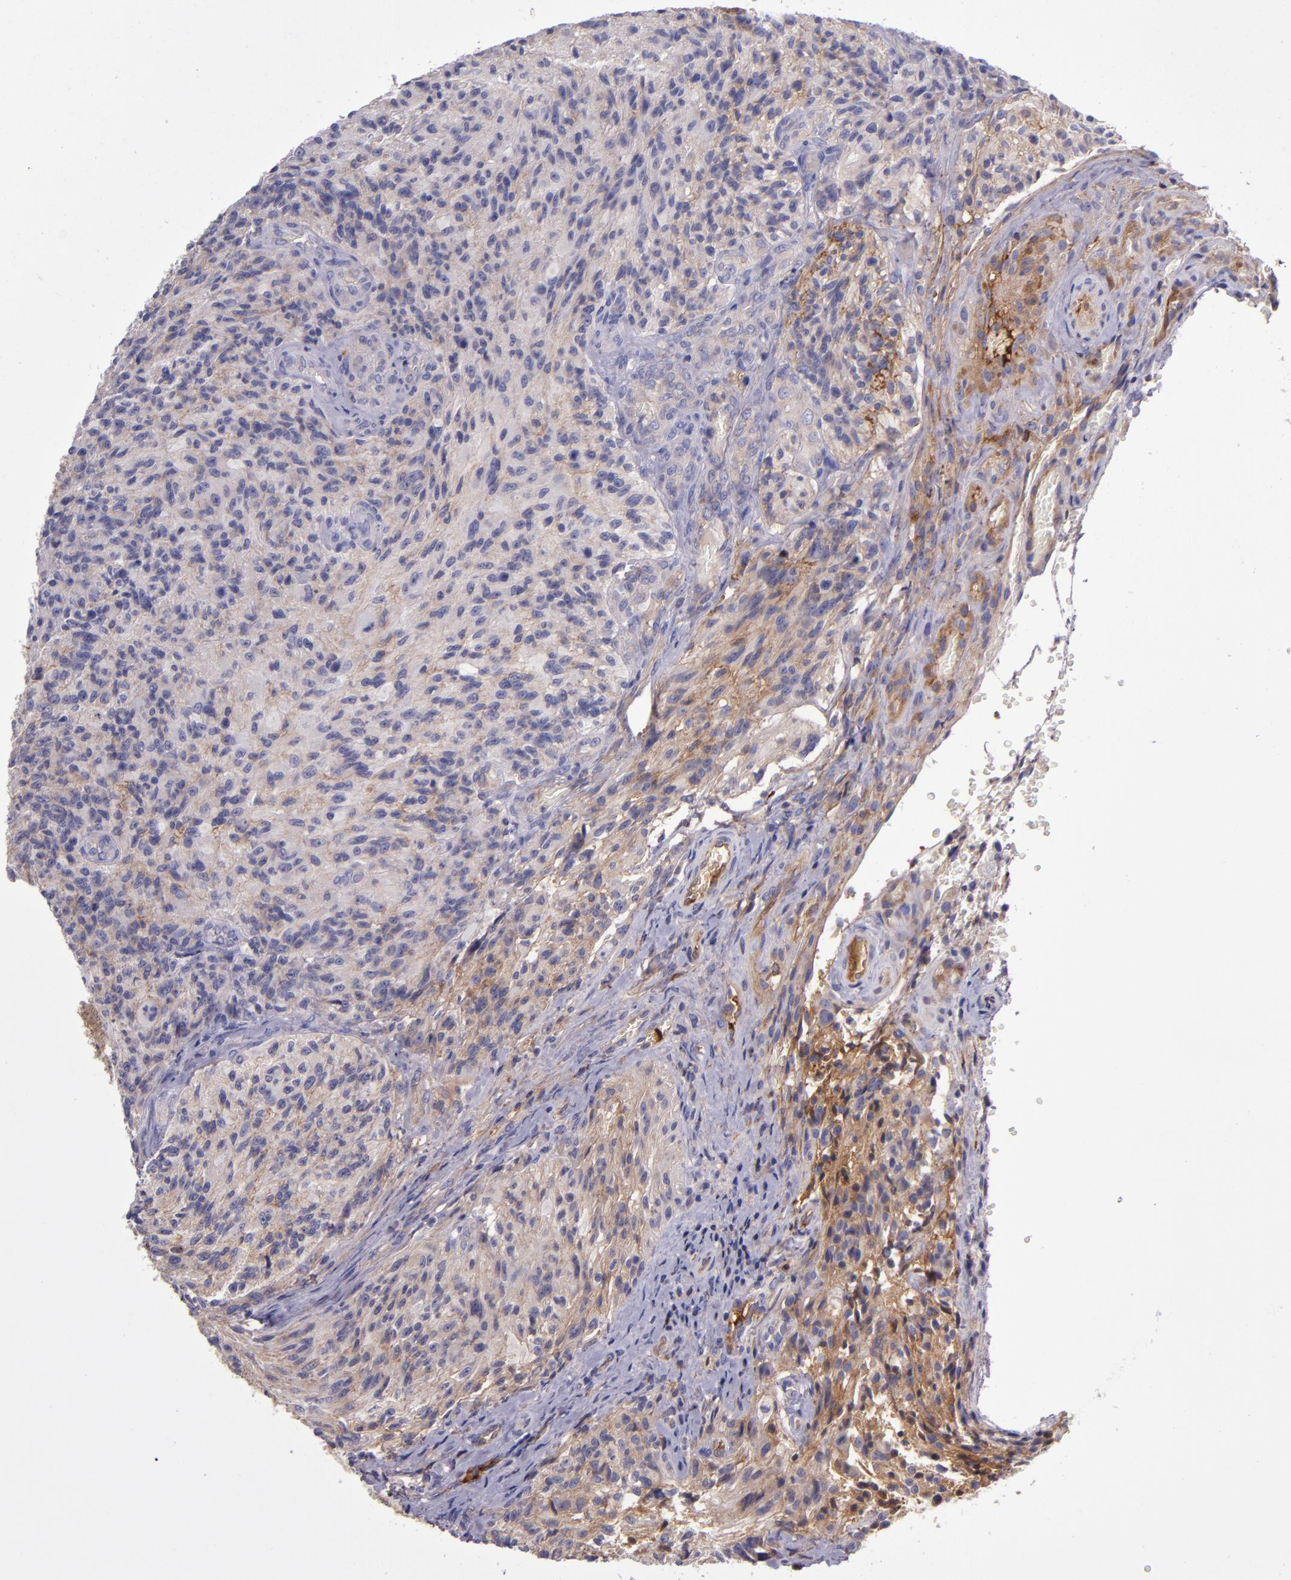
{"staining": {"intensity": "weak", "quantity": "<25%", "location": "cytoplasmic/membranous"}, "tissue": "glioma", "cell_type": "Tumor cells", "image_type": "cancer", "snomed": [{"axis": "morphology", "description": "Normal tissue, NOS"}, {"axis": "morphology", "description": "Glioma, malignant, High grade"}, {"axis": "topography", "description": "Cerebral cortex"}], "caption": "Protein analysis of glioma reveals no significant expression in tumor cells.", "gene": "CLEC3B", "patient": {"sex": "male", "age": 56}}